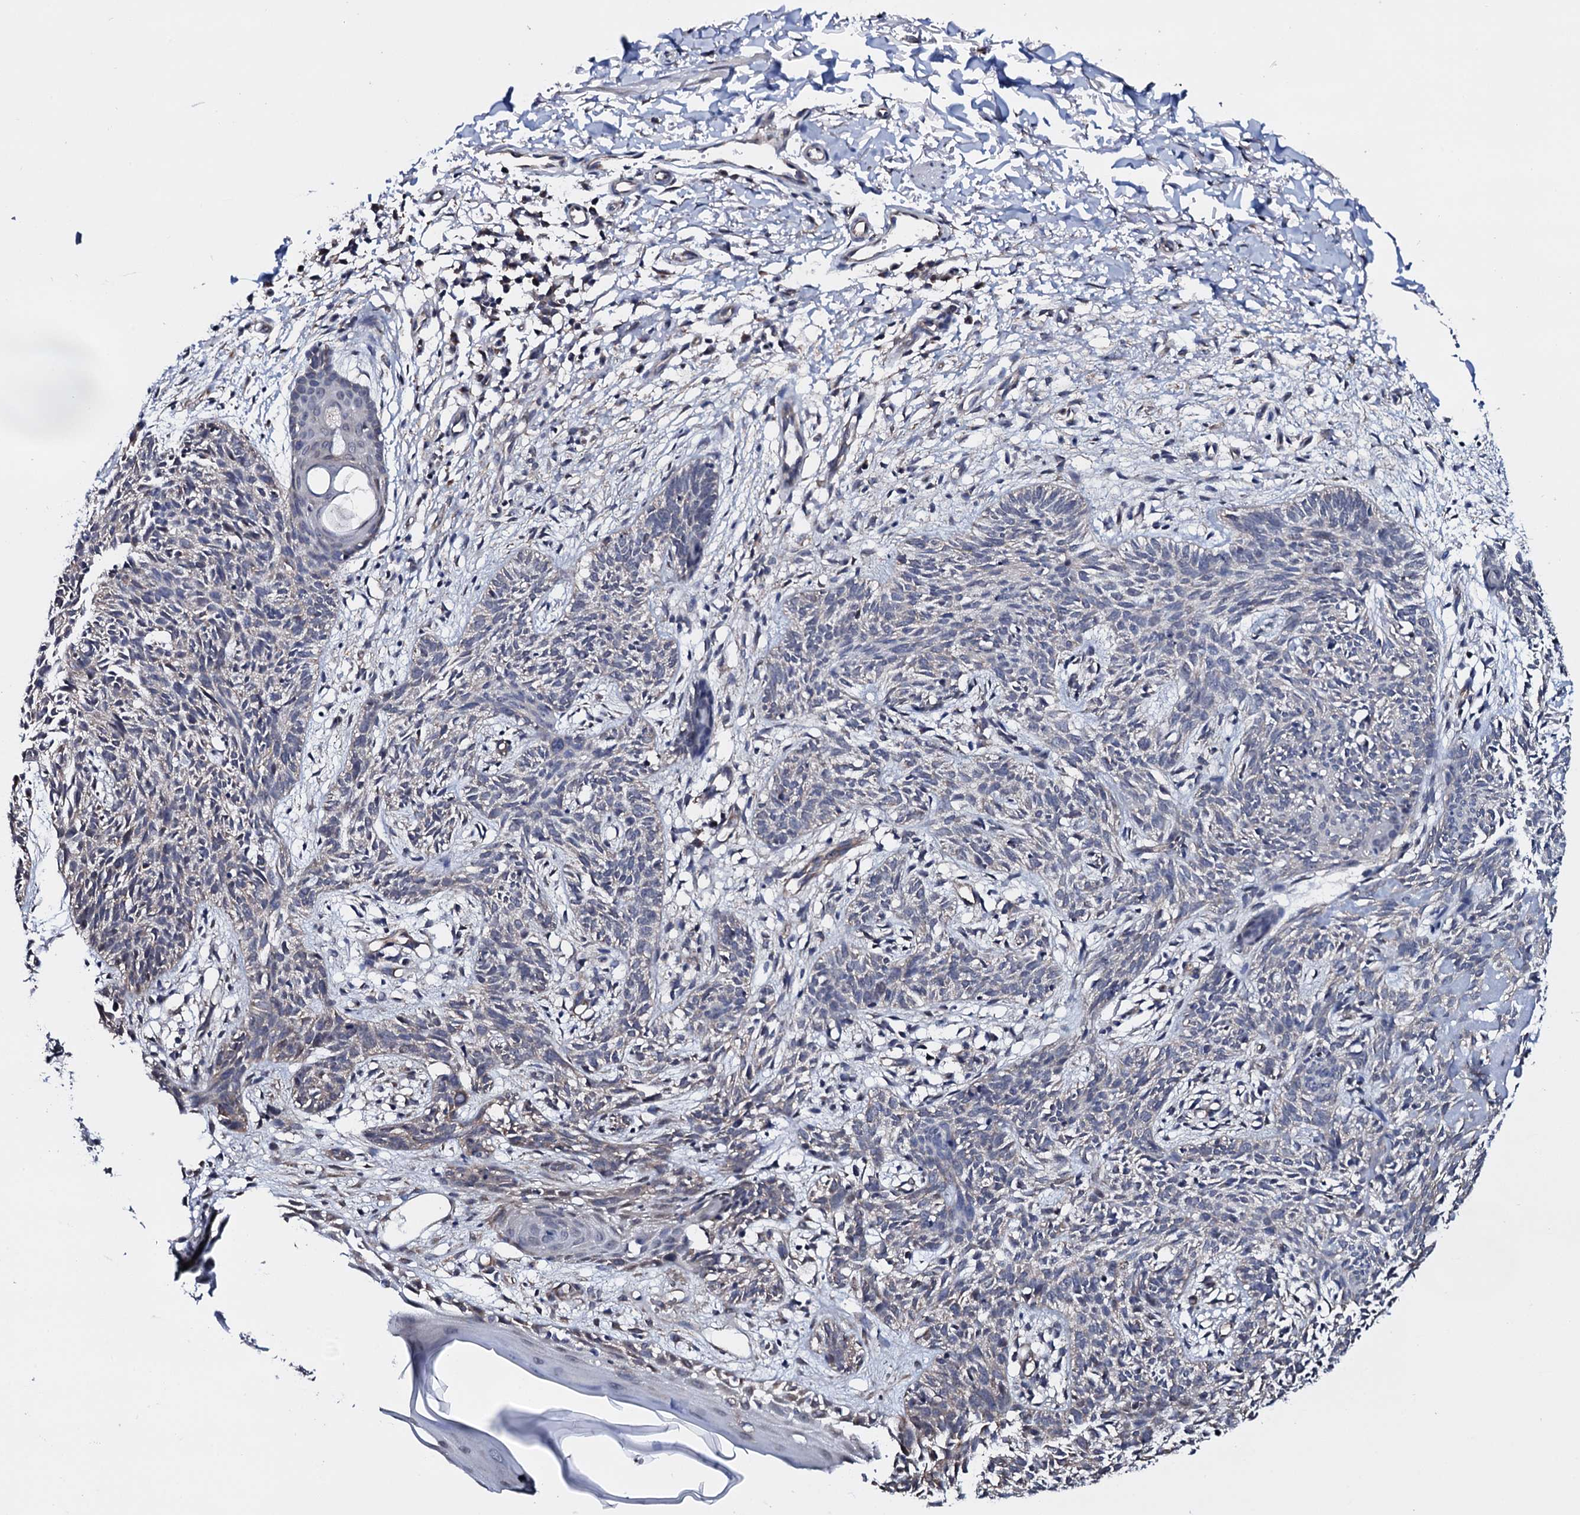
{"staining": {"intensity": "negative", "quantity": "none", "location": "none"}, "tissue": "skin cancer", "cell_type": "Tumor cells", "image_type": "cancer", "snomed": [{"axis": "morphology", "description": "Basal cell carcinoma"}, {"axis": "topography", "description": "Skin"}], "caption": "Immunohistochemical staining of skin cancer (basal cell carcinoma) displays no significant staining in tumor cells.", "gene": "GAREM1", "patient": {"sex": "female", "age": 66}}